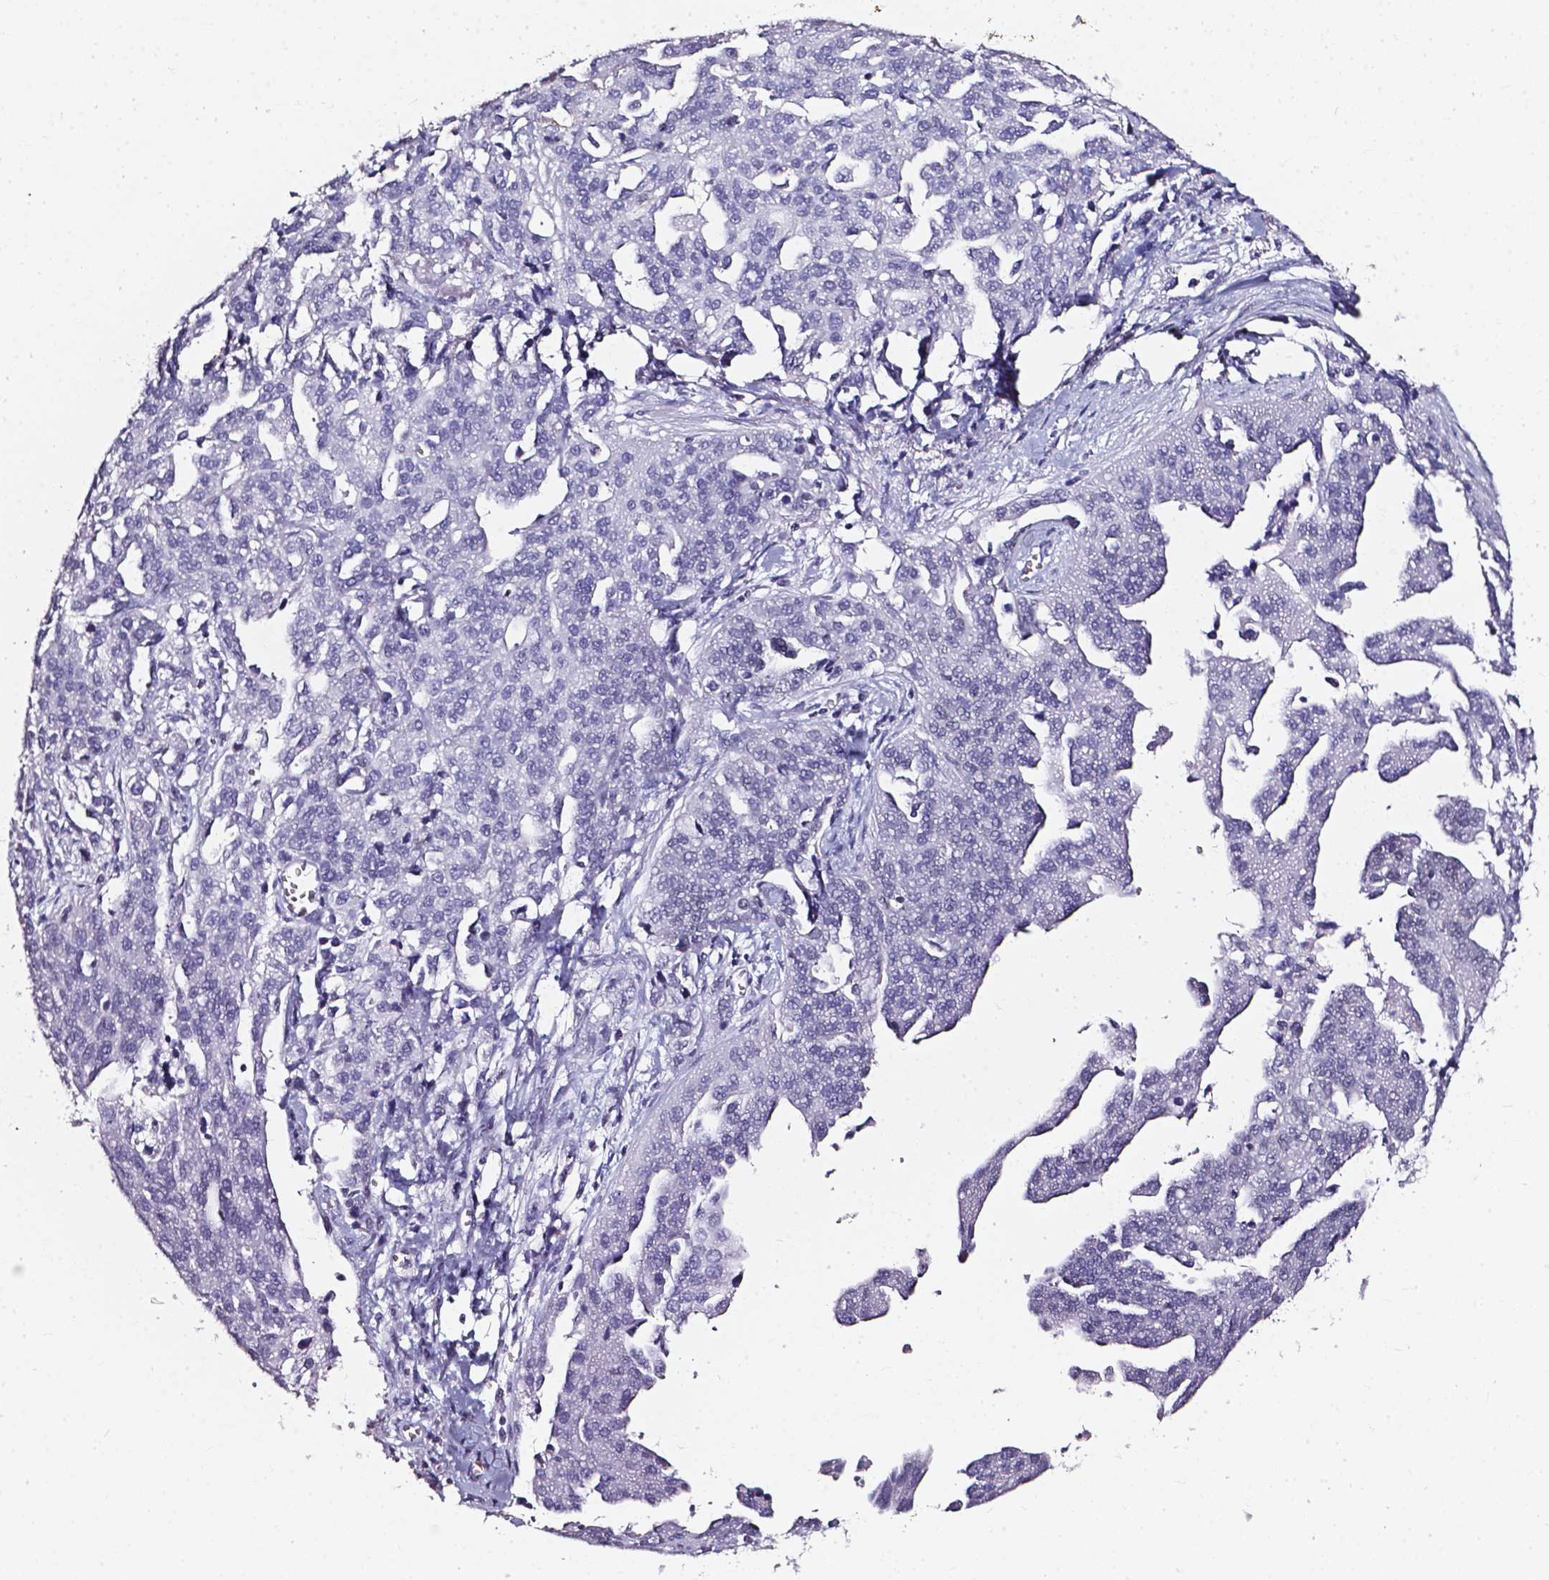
{"staining": {"intensity": "negative", "quantity": "none", "location": "none"}, "tissue": "ovarian cancer", "cell_type": "Tumor cells", "image_type": "cancer", "snomed": [{"axis": "morphology", "description": "Cystadenocarcinoma, serous, NOS"}, {"axis": "topography", "description": "Ovary"}], "caption": "The immunohistochemistry photomicrograph has no significant expression in tumor cells of ovarian serous cystadenocarcinoma tissue.", "gene": "AKR1B10", "patient": {"sex": "female", "age": 75}}